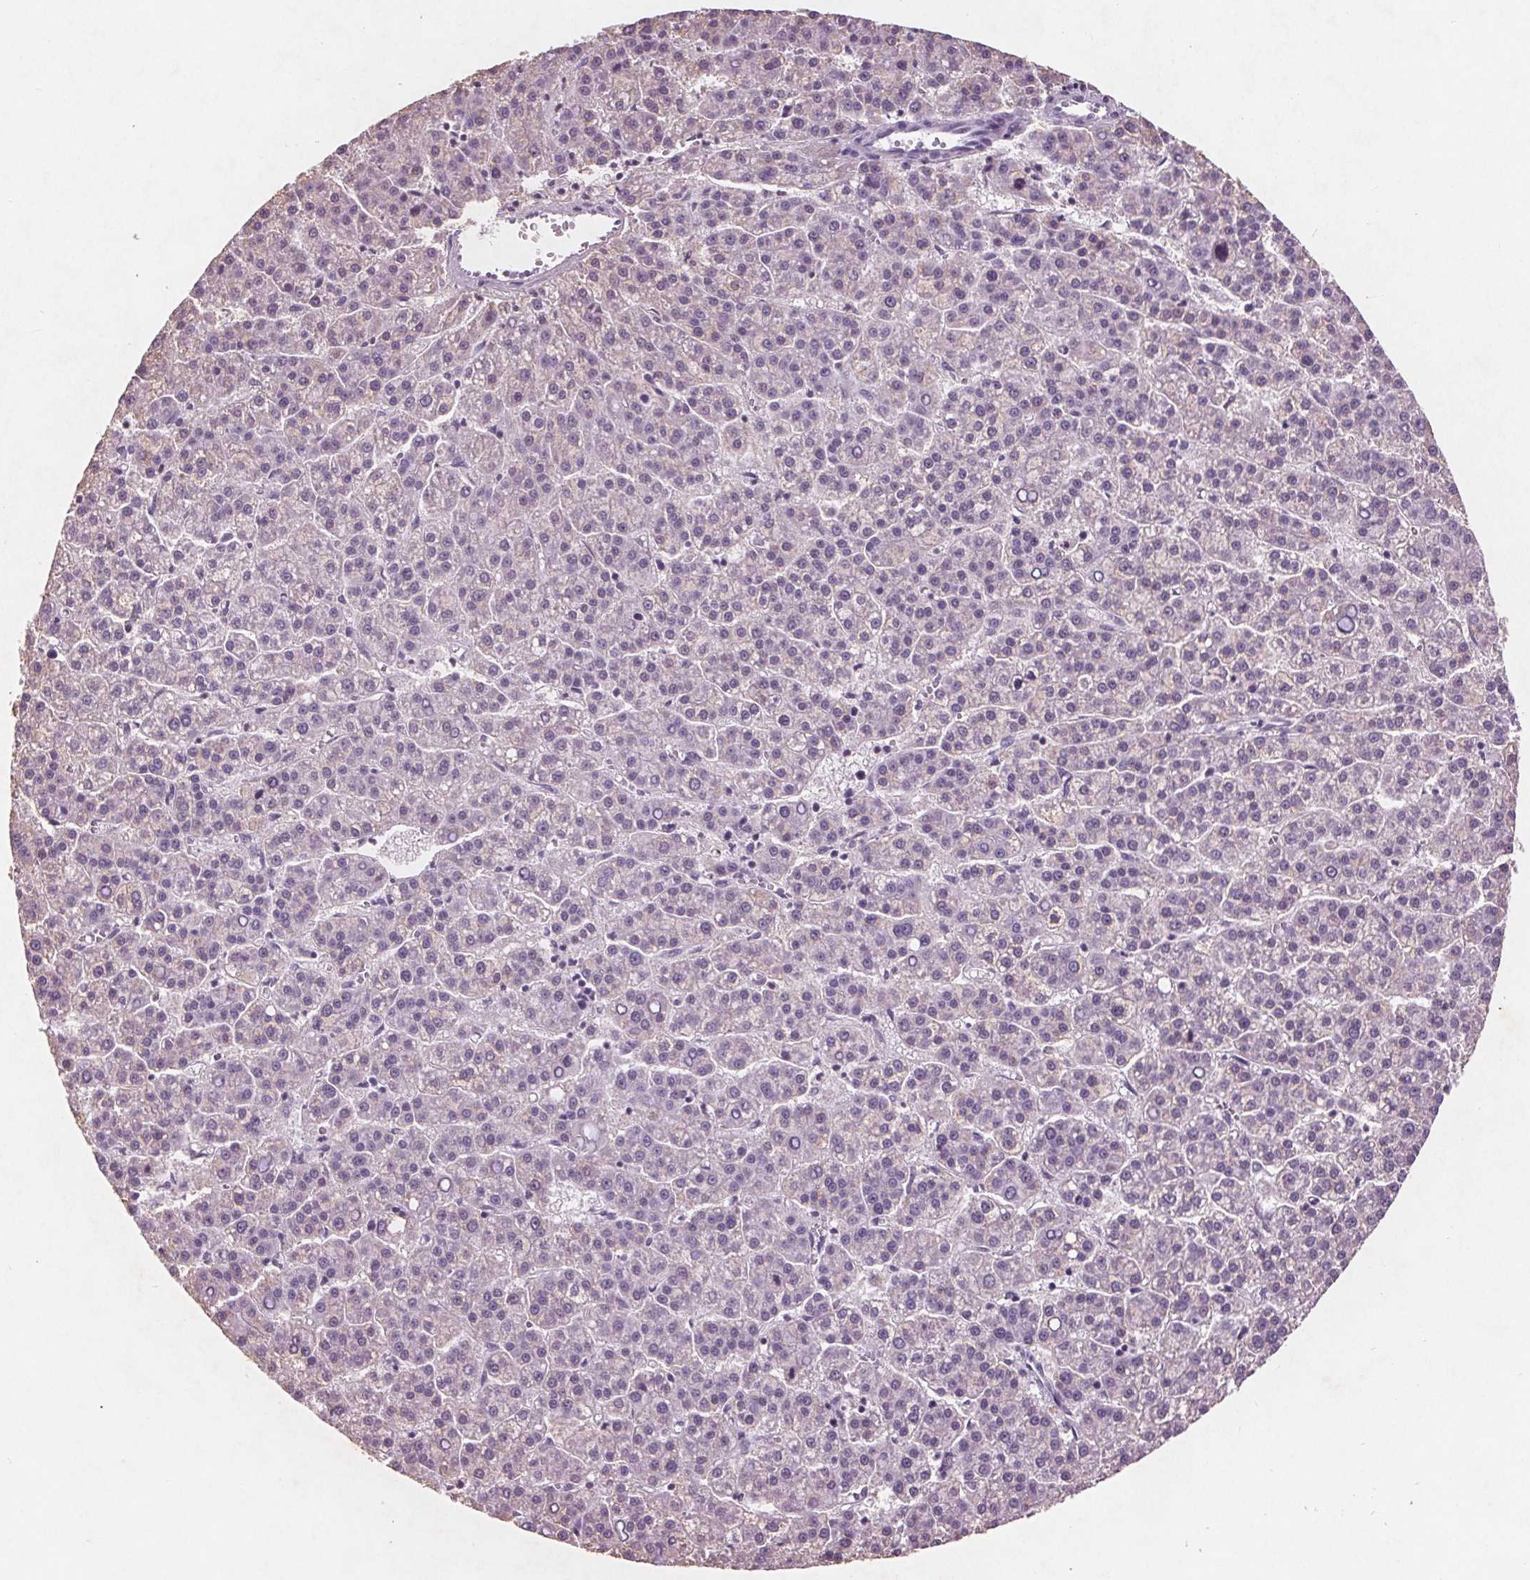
{"staining": {"intensity": "negative", "quantity": "none", "location": "none"}, "tissue": "liver cancer", "cell_type": "Tumor cells", "image_type": "cancer", "snomed": [{"axis": "morphology", "description": "Carcinoma, Hepatocellular, NOS"}, {"axis": "topography", "description": "Liver"}], "caption": "Immunohistochemical staining of human hepatocellular carcinoma (liver) demonstrates no significant staining in tumor cells. The staining is performed using DAB (3,3'-diaminobenzidine) brown chromogen with nuclei counter-stained in using hematoxylin.", "gene": "PTPN14", "patient": {"sex": "female", "age": 58}}